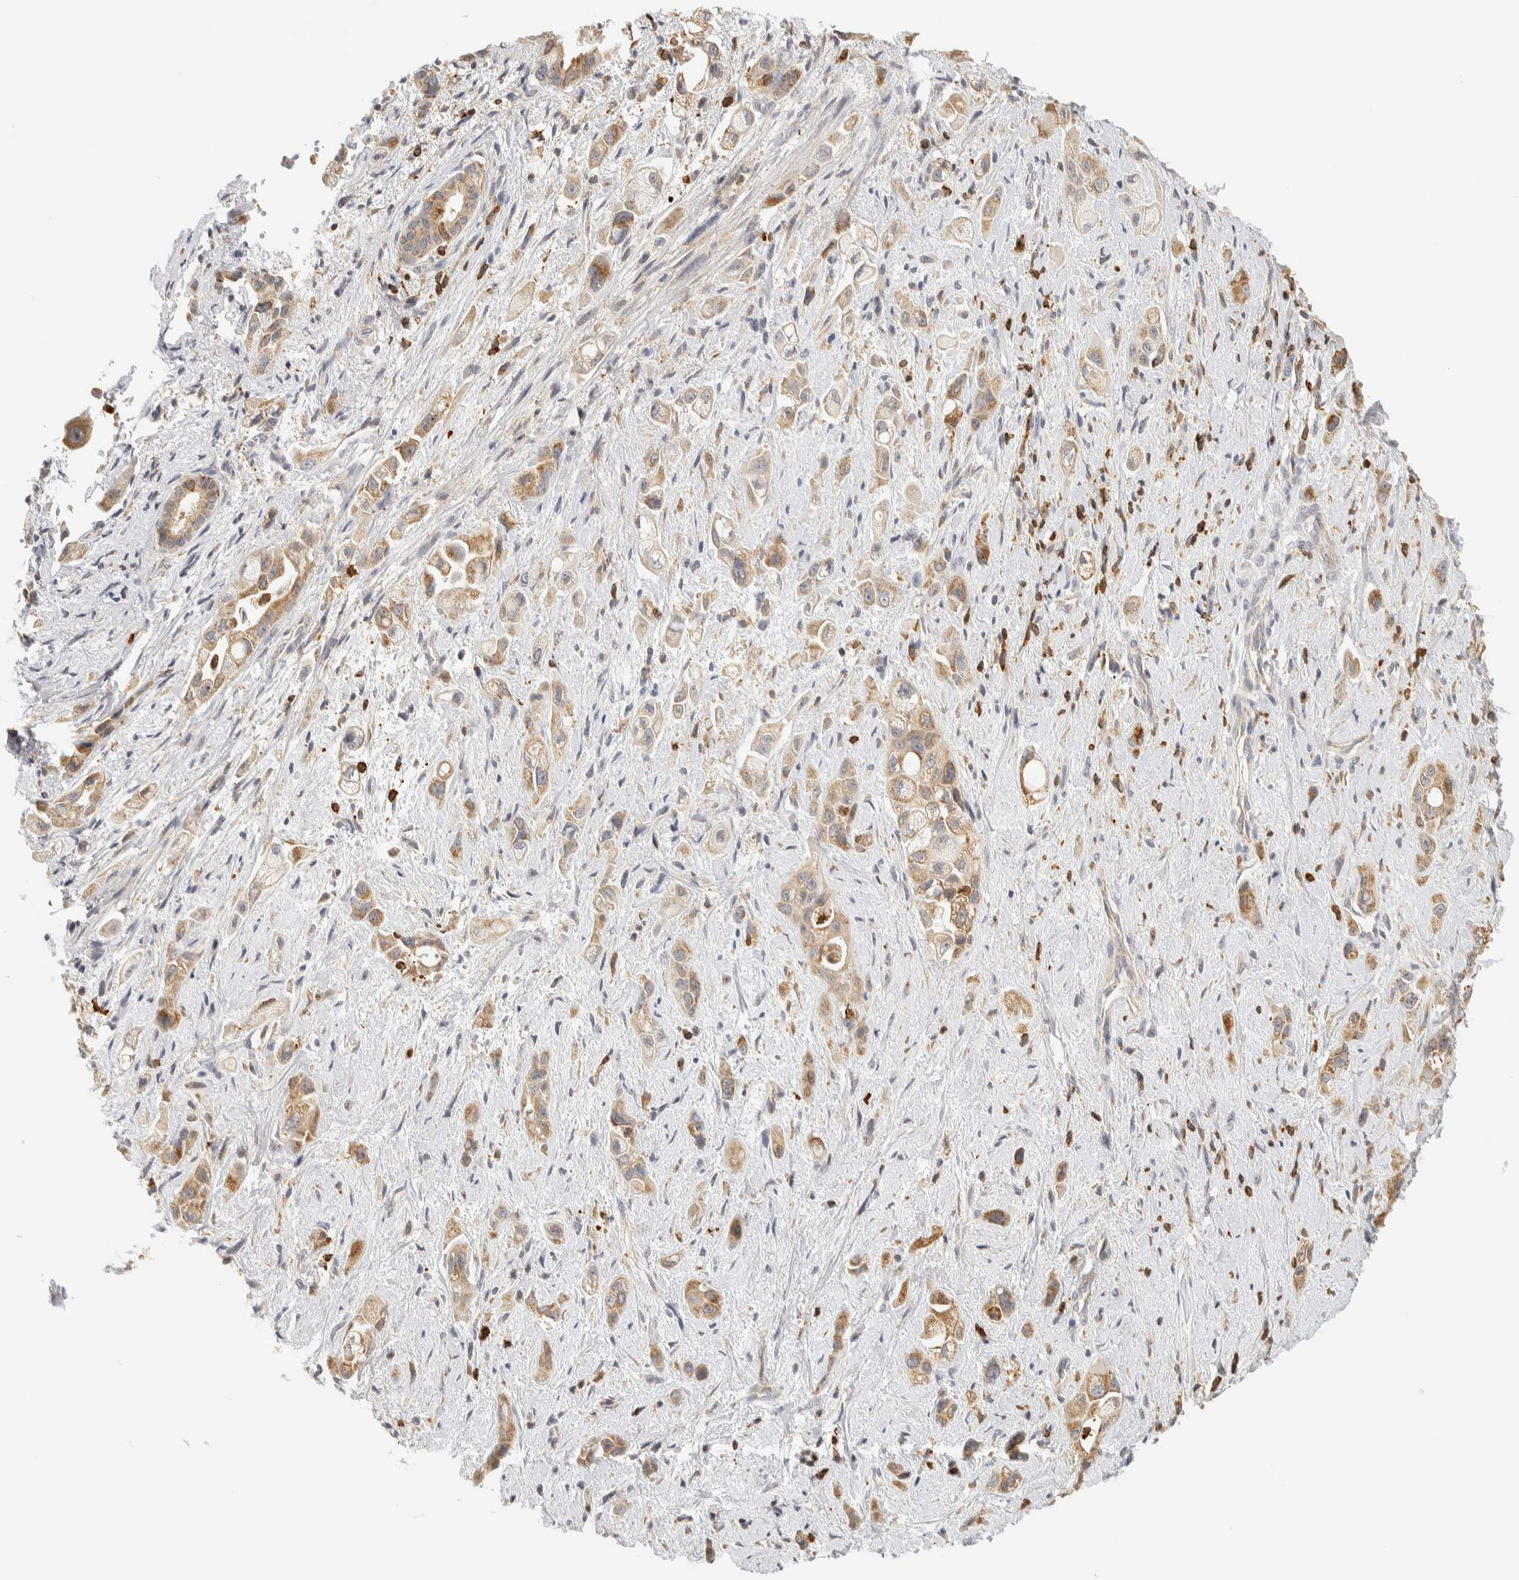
{"staining": {"intensity": "moderate", "quantity": ">75%", "location": "cytoplasmic/membranous"}, "tissue": "pancreatic cancer", "cell_type": "Tumor cells", "image_type": "cancer", "snomed": [{"axis": "morphology", "description": "Adenocarcinoma, NOS"}, {"axis": "topography", "description": "Pancreas"}], "caption": "About >75% of tumor cells in human pancreatic adenocarcinoma demonstrate moderate cytoplasmic/membranous protein expression as visualized by brown immunohistochemical staining.", "gene": "RUNDC1", "patient": {"sex": "female", "age": 66}}